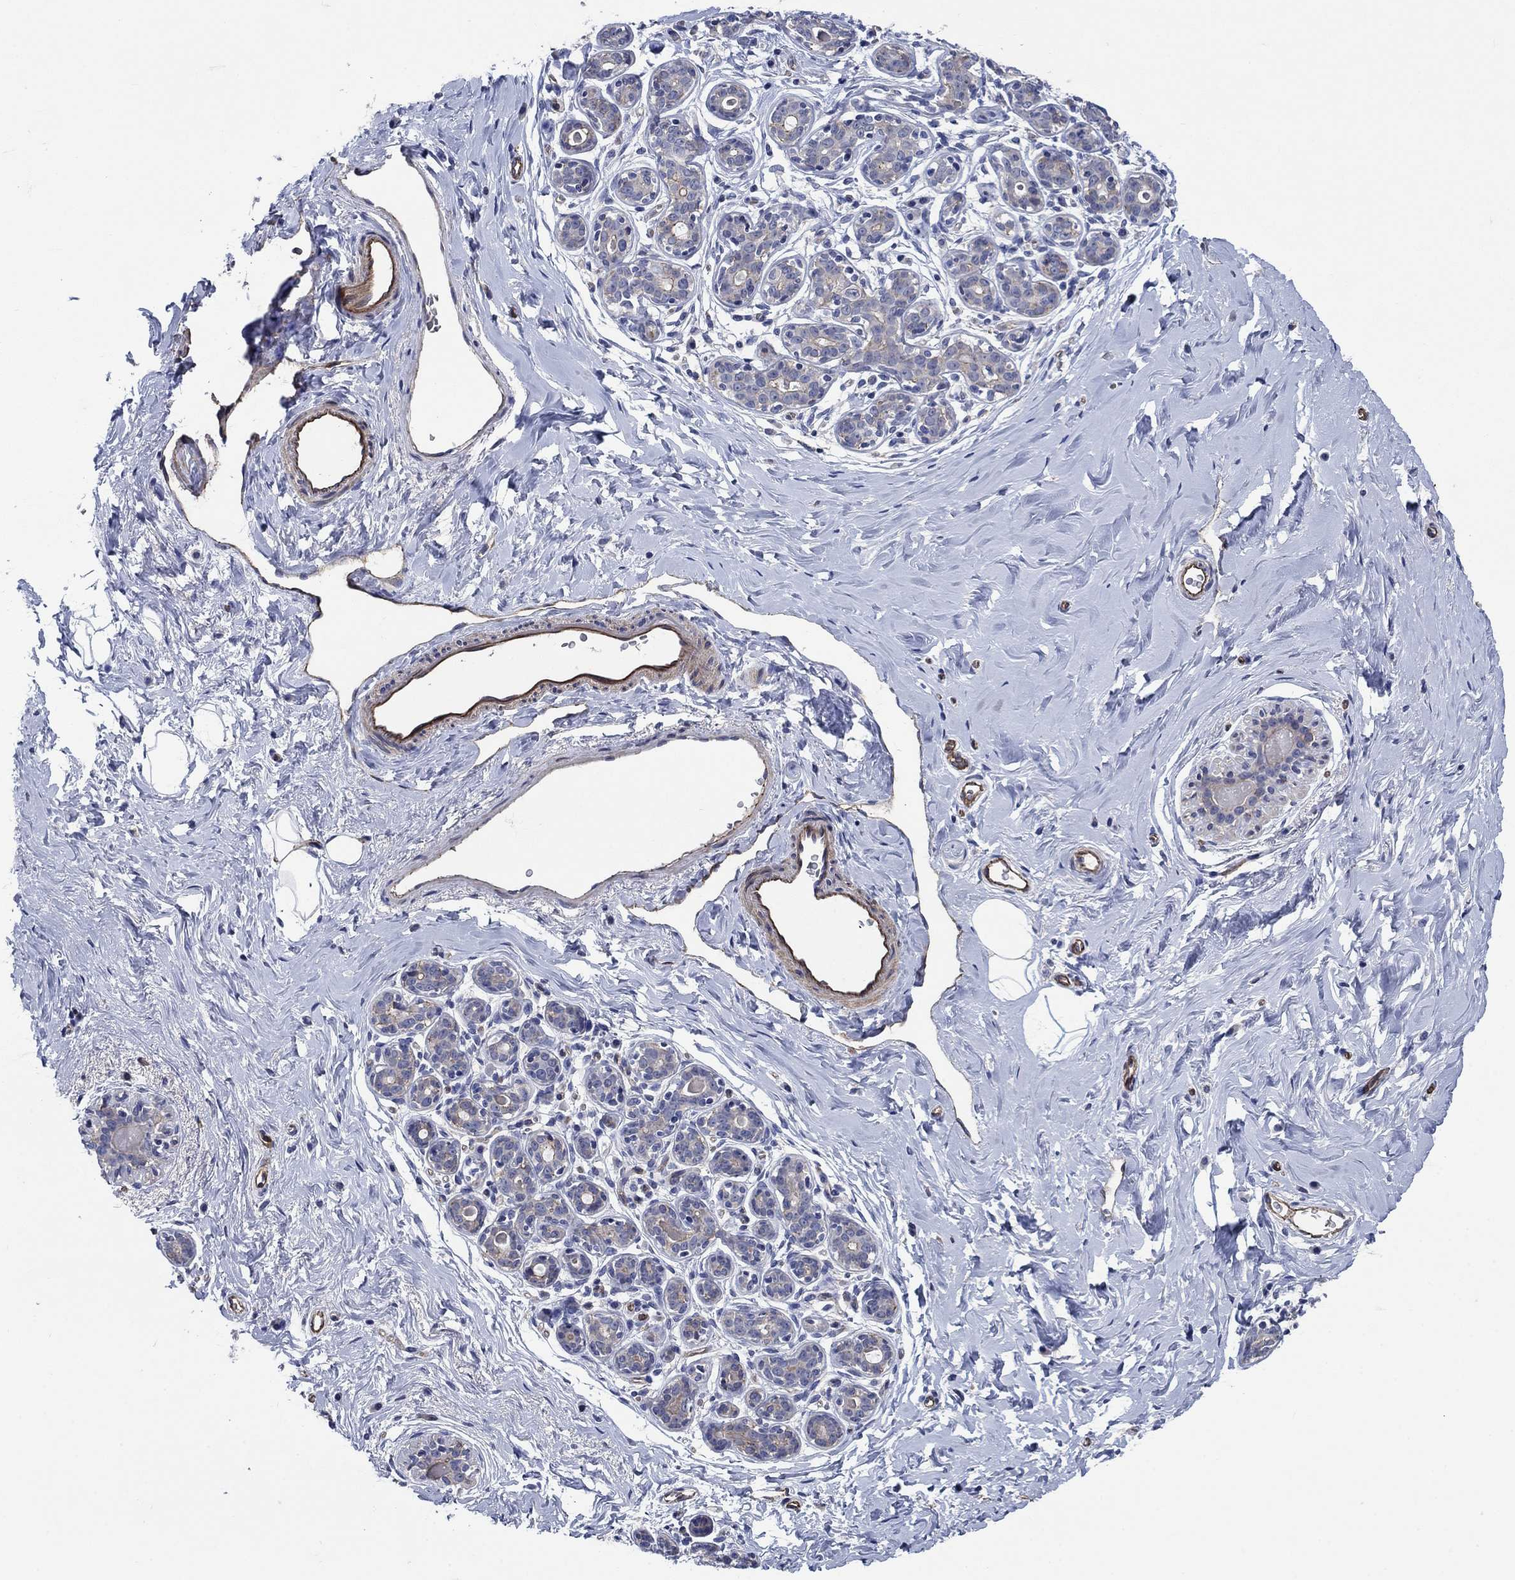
{"staining": {"intensity": "moderate", "quantity": "<25%", "location": "cytoplasmic/membranous"}, "tissue": "breast", "cell_type": "Glandular cells", "image_type": "normal", "snomed": [{"axis": "morphology", "description": "Normal tissue, NOS"}, {"axis": "topography", "description": "Skin"}, {"axis": "topography", "description": "Breast"}], "caption": "Immunohistochemical staining of normal human breast demonstrates low levels of moderate cytoplasmic/membranous staining in about <25% of glandular cells. (IHC, brightfield microscopy, high magnification).", "gene": "FLNC", "patient": {"sex": "female", "age": 43}}